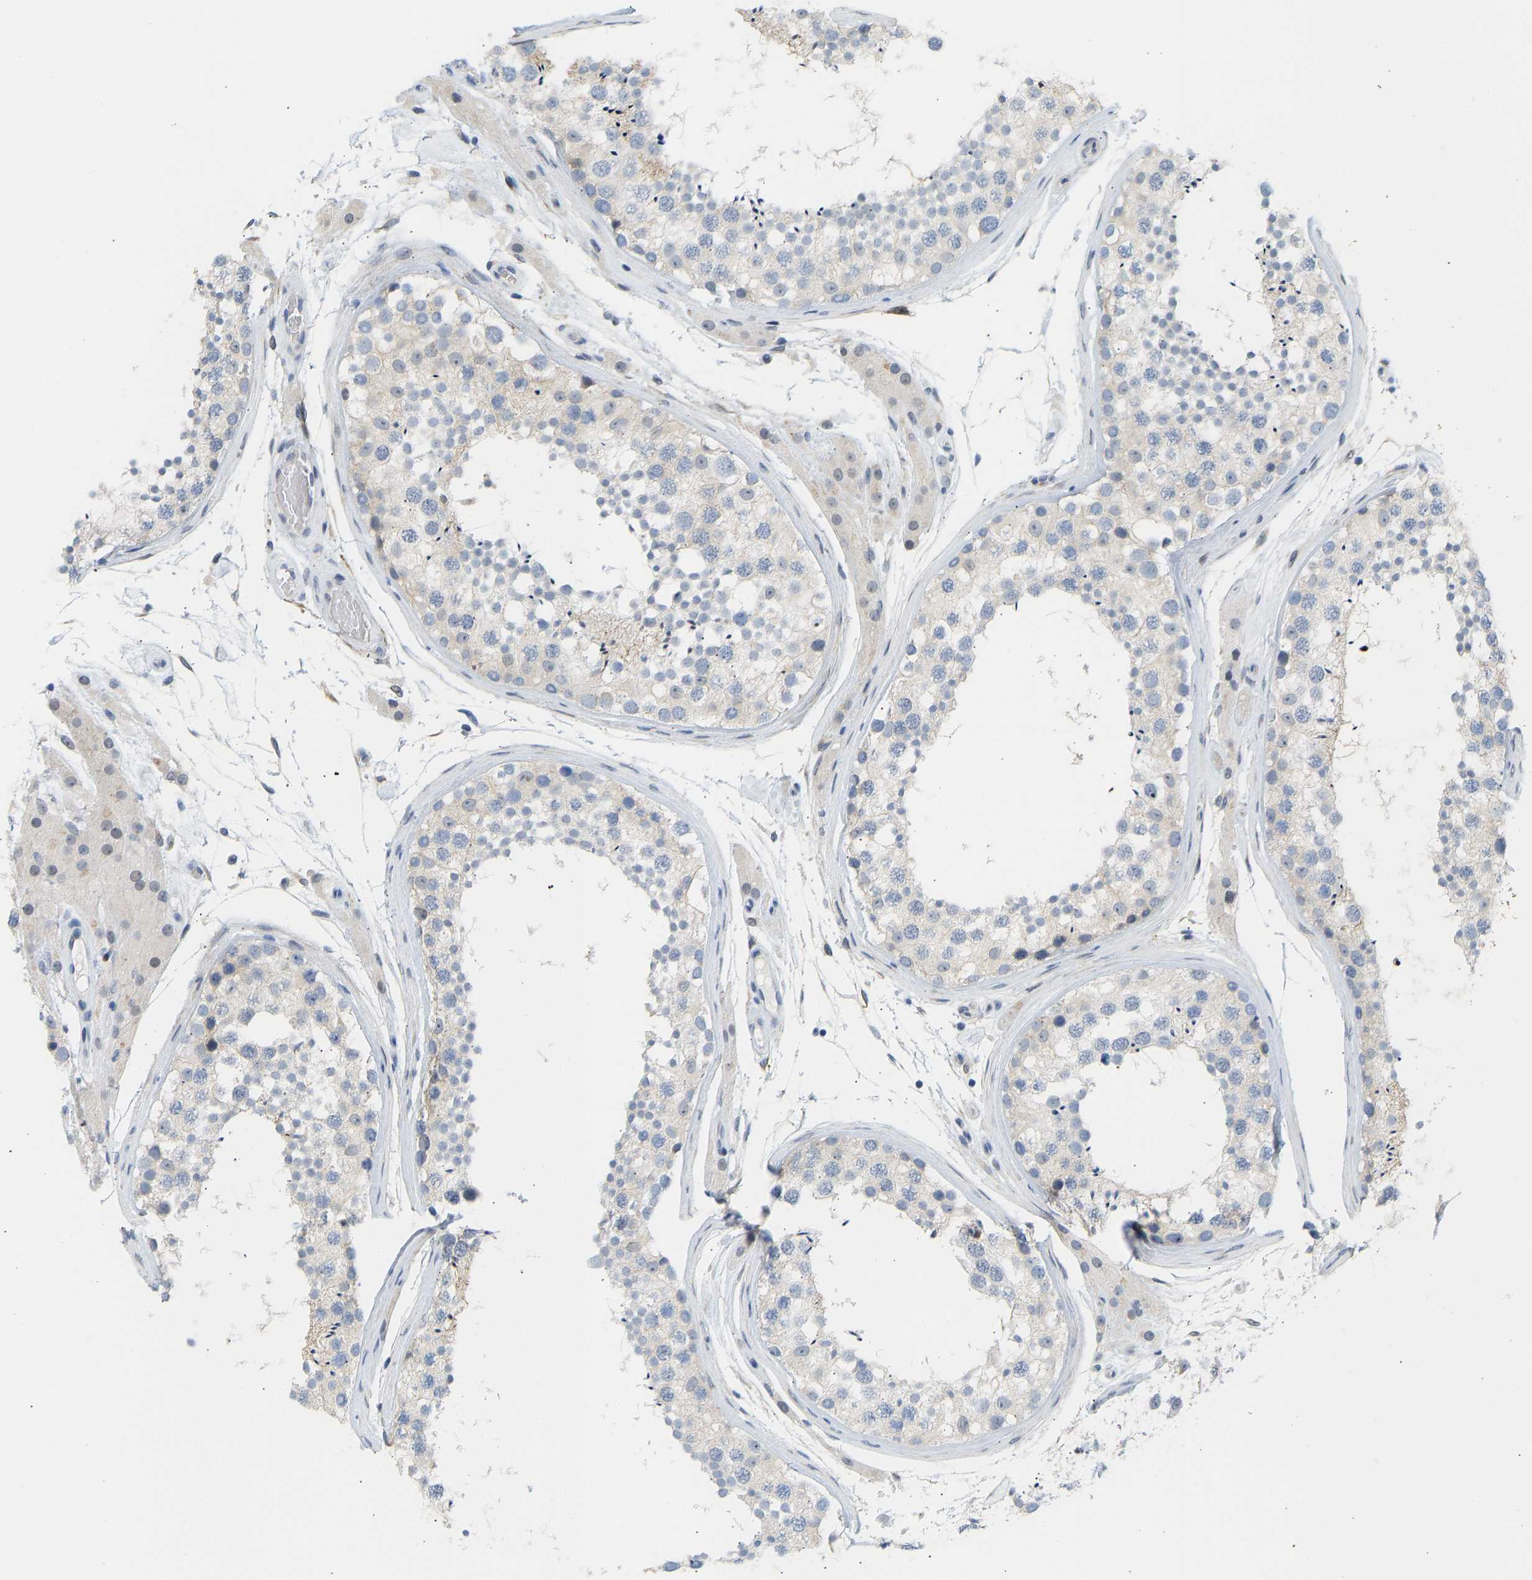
{"staining": {"intensity": "weak", "quantity": "25%-75%", "location": "cytoplasmic/membranous"}, "tissue": "testis", "cell_type": "Cells in seminiferous ducts", "image_type": "normal", "snomed": [{"axis": "morphology", "description": "Normal tissue, NOS"}, {"axis": "topography", "description": "Testis"}], "caption": "Brown immunohistochemical staining in benign testis displays weak cytoplasmic/membranous expression in approximately 25%-75% of cells in seminiferous ducts.", "gene": "BAG1", "patient": {"sex": "male", "age": 46}}